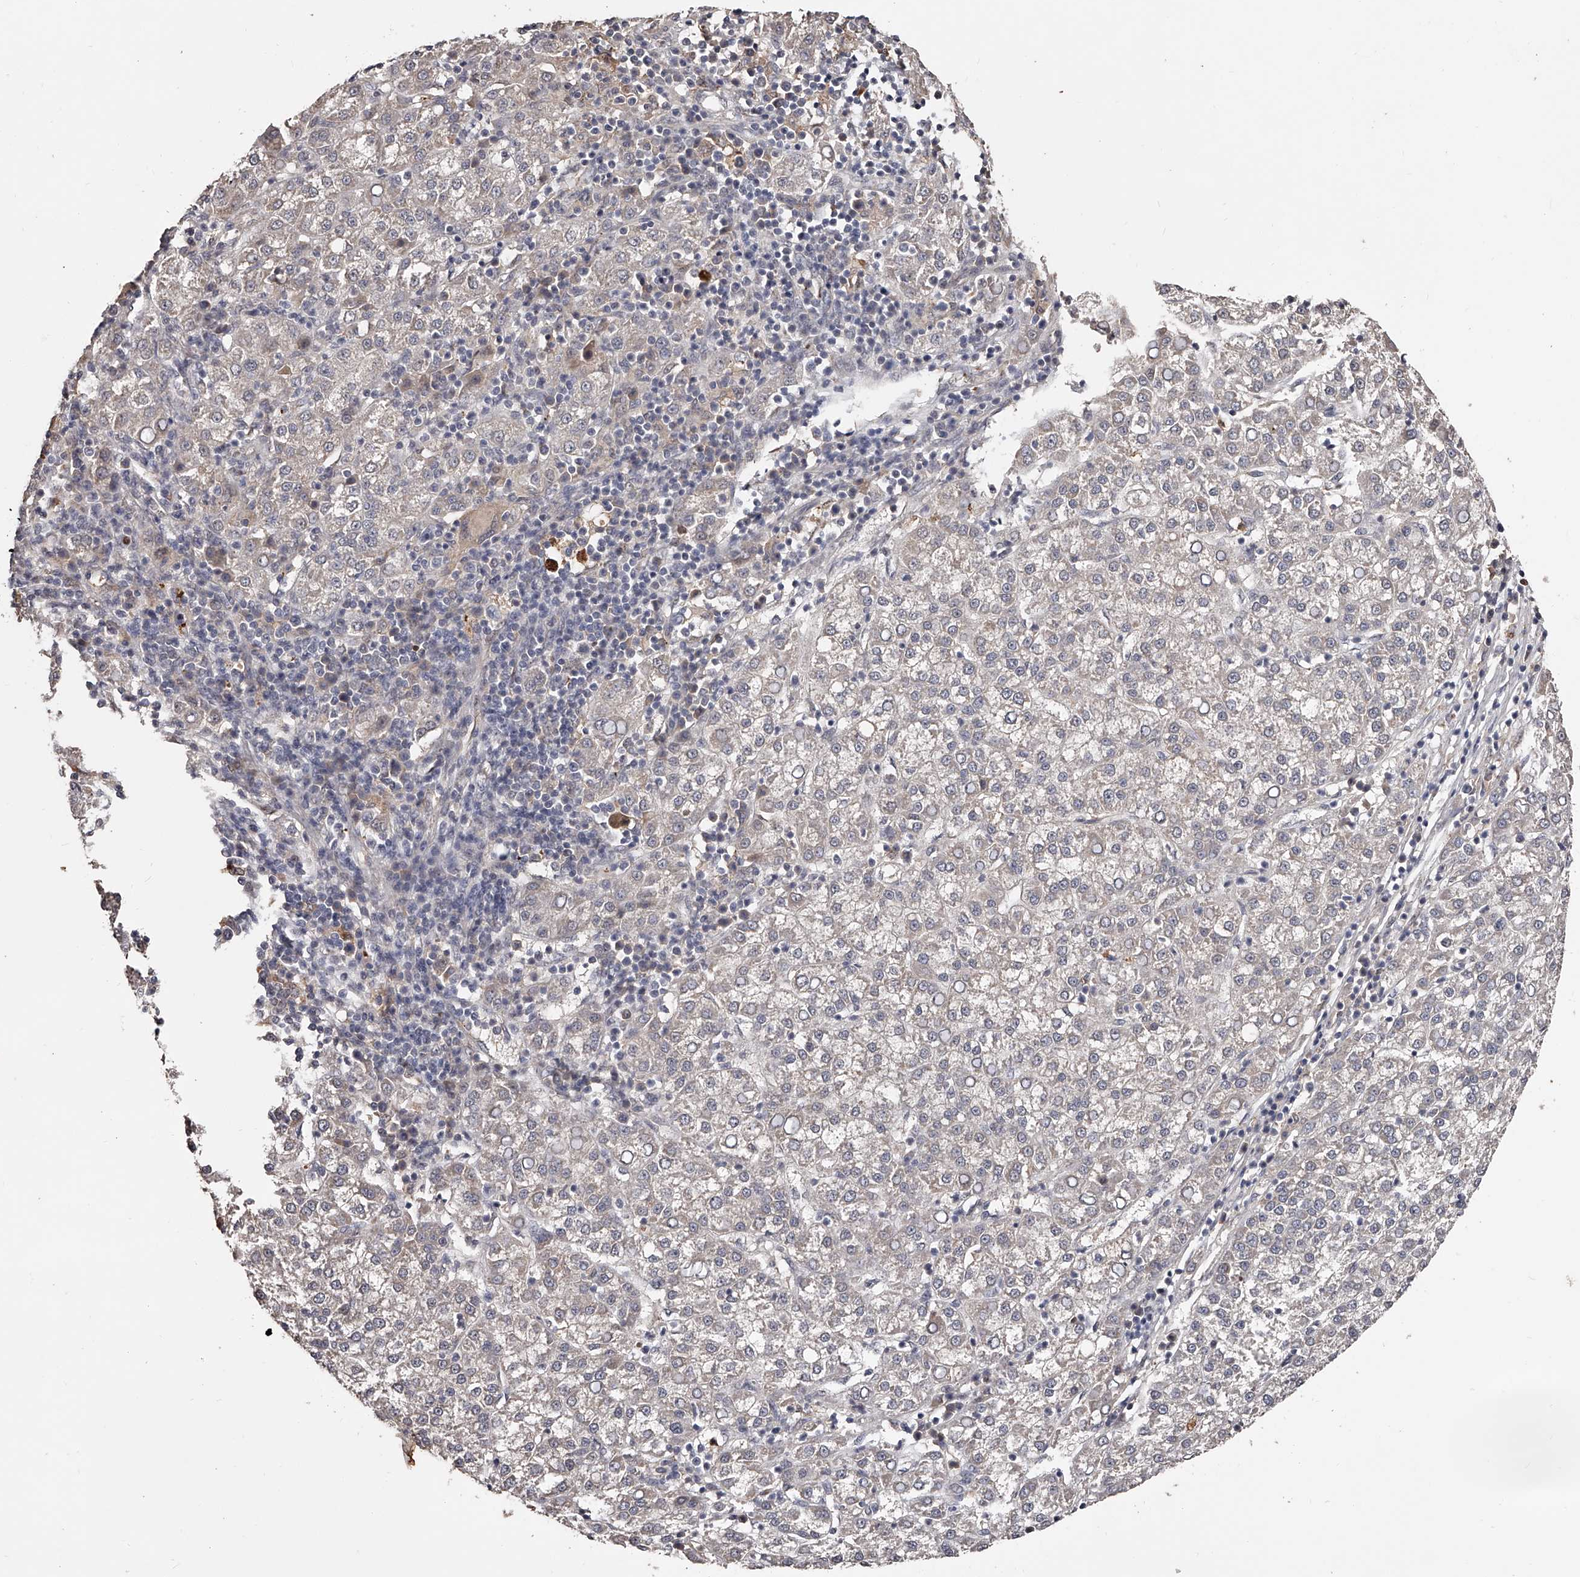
{"staining": {"intensity": "negative", "quantity": "none", "location": "none"}, "tissue": "liver cancer", "cell_type": "Tumor cells", "image_type": "cancer", "snomed": [{"axis": "morphology", "description": "Carcinoma, Hepatocellular, NOS"}, {"axis": "topography", "description": "Liver"}], "caption": "Immunohistochemistry (IHC) of liver cancer (hepatocellular carcinoma) displays no positivity in tumor cells.", "gene": "URGCP", "patient": {"sex": "female", "age": 58}}